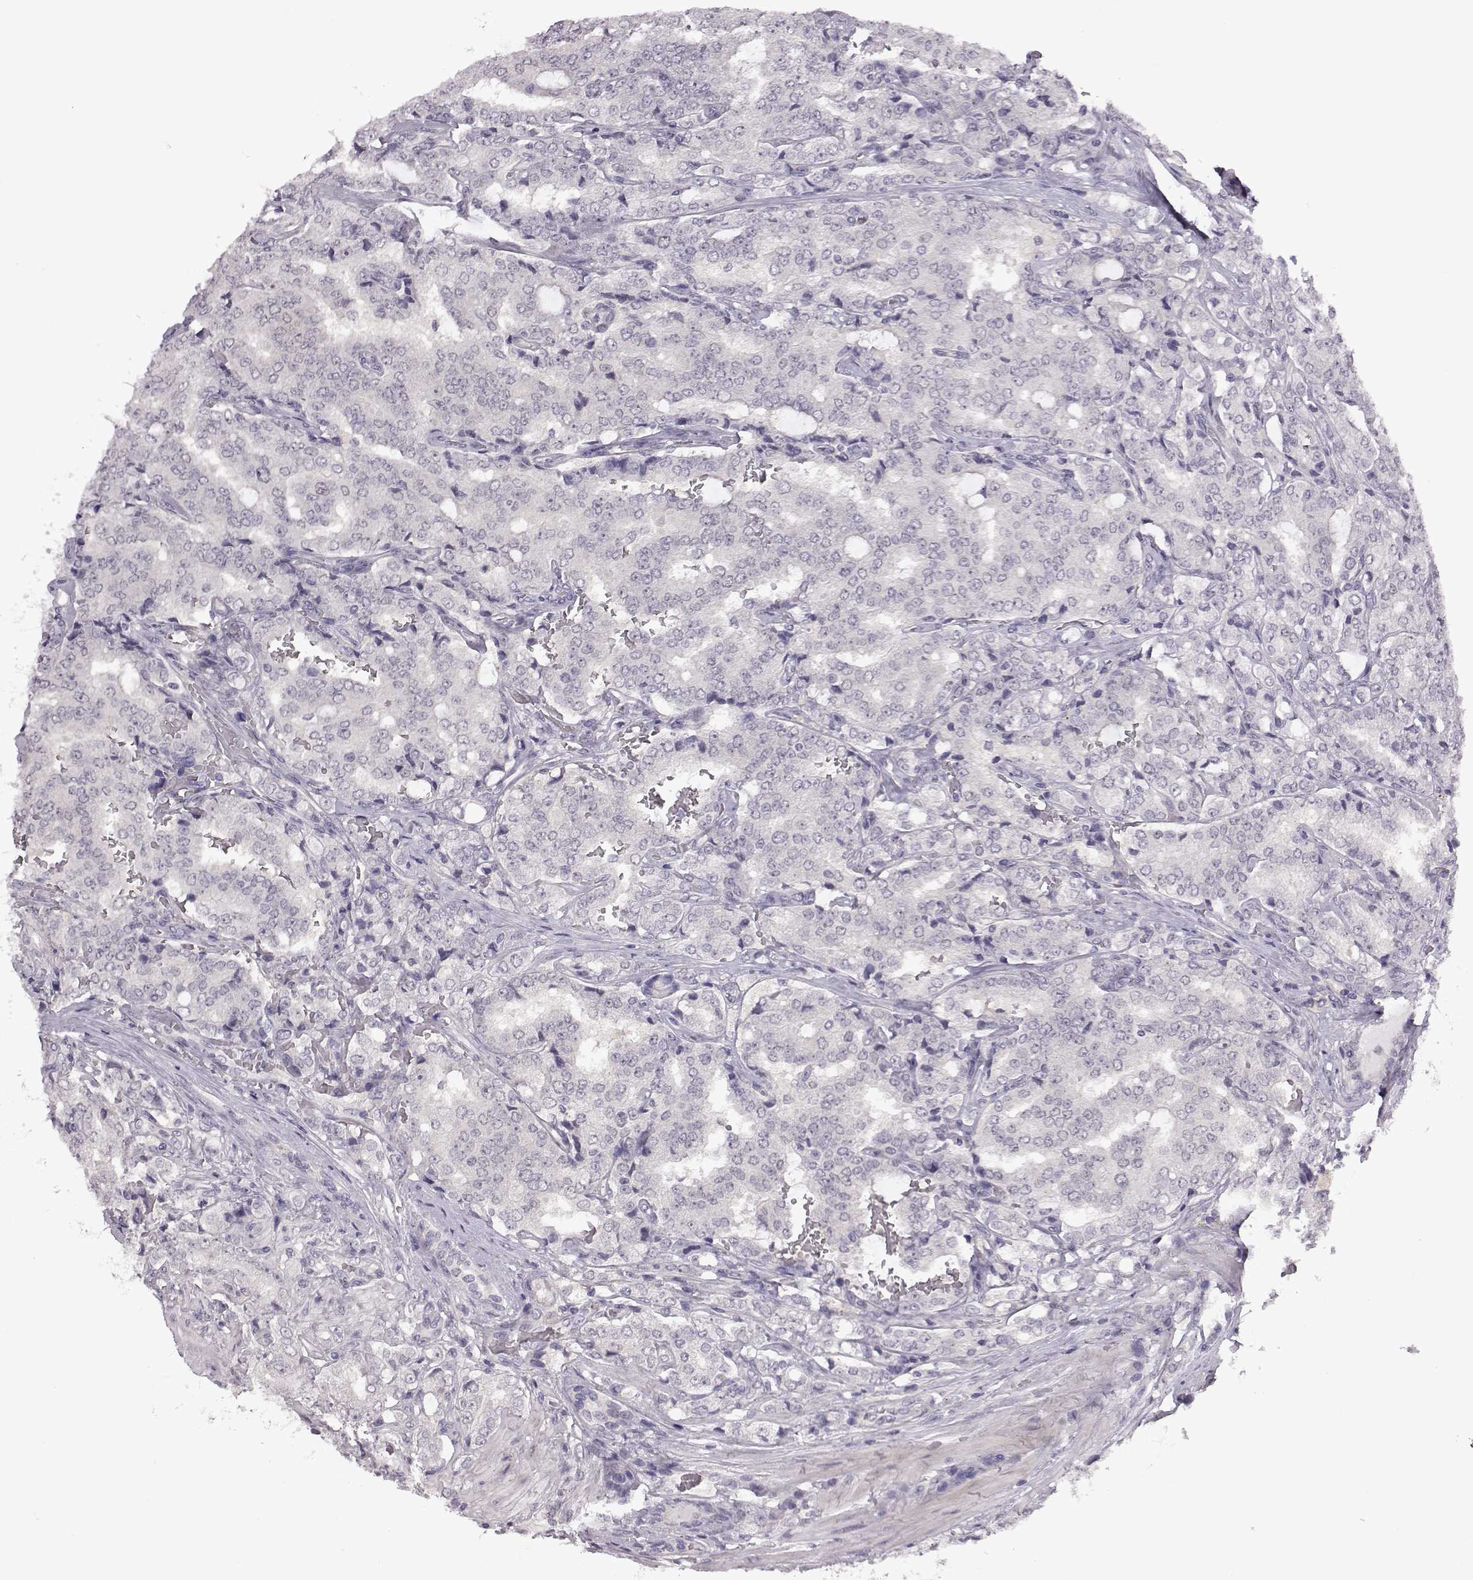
{"staining": {"intensity": "negative", "quantity": "none", "location": "none"}, "tissue": "prostate cancer", "cell_type": "Tumor cells", "image_type": "cancer", "snomed": [{"axis": "morphology", "description": "Adenocarcinoma, NOS"}, {"axis": "topography", "description": "Prostate"}], "caption": "A high-resolution photomicrograph shows IHC staining of prostate cancer (adenocarcinoma), which demonstrates no significant expression in tumor cells.", "gene": "C10orf62", "patient": {"sex": "male", "age": 65}}